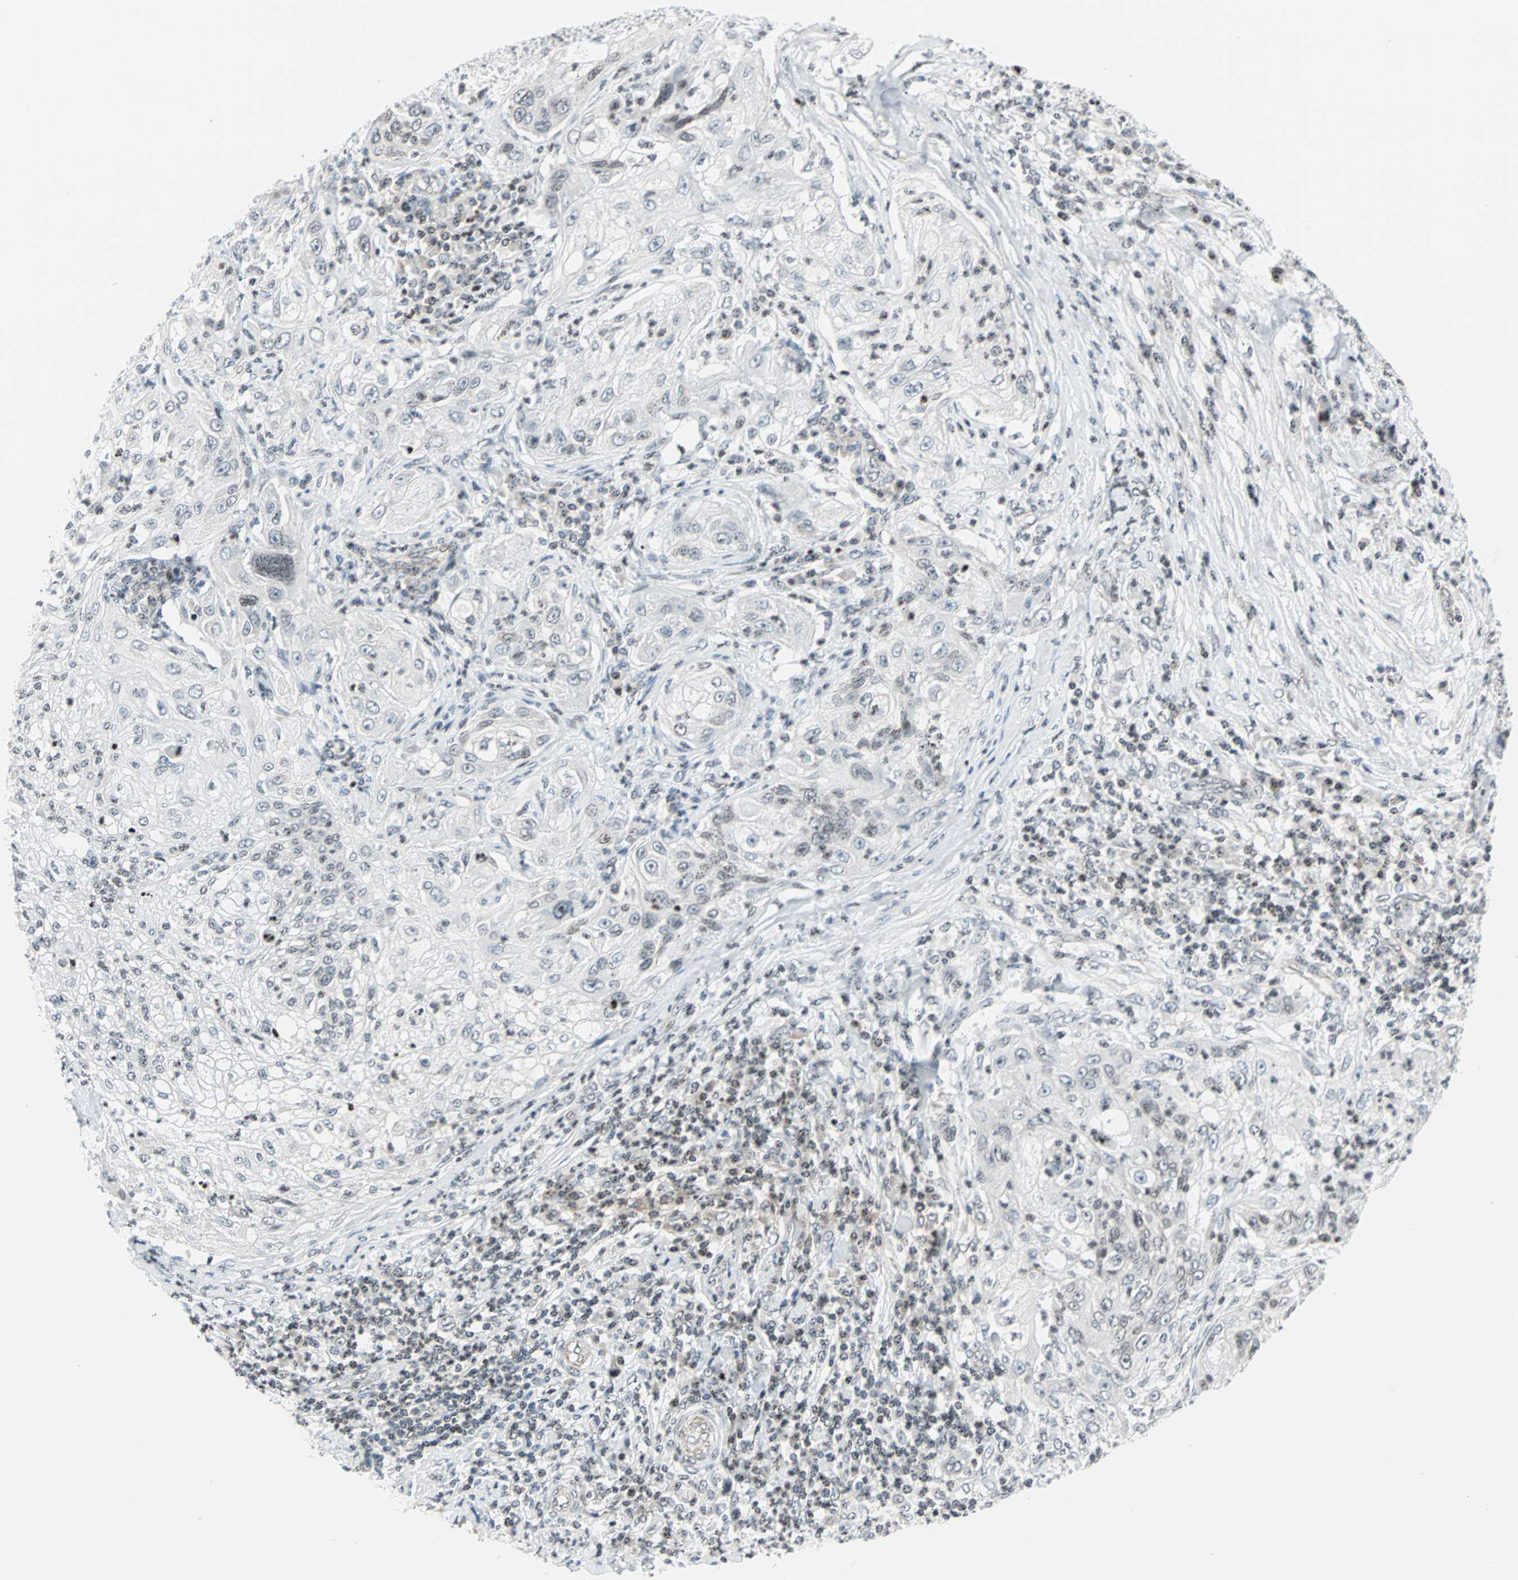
{"staining": {"intensity": "weak", "quantity": "25%-75%", "location": "nuclear"}, "tissue": "lung cancer", "cell_type": "Tumor cells", "image_type": "cancer", "snomed": [{"axis": "morphology", "description": "Inflammation, NOS"}, {"axis": "morphology", "description": "Squamous cell carcinoma, NOS"}, {"axis": "topography", "description": "Lymph node"}, {"axis": "topography", "description": "Soft tissue"}, {"axis": "topography", "description": "Lung"}], "caption": "Weak nuclear protein positivity is appreciated in approximately 25%-75% of tumor cells in squamous cell carcinoma (lung).", "gene": "CENPA", "patient": {"sex": "male", "age": 66}}